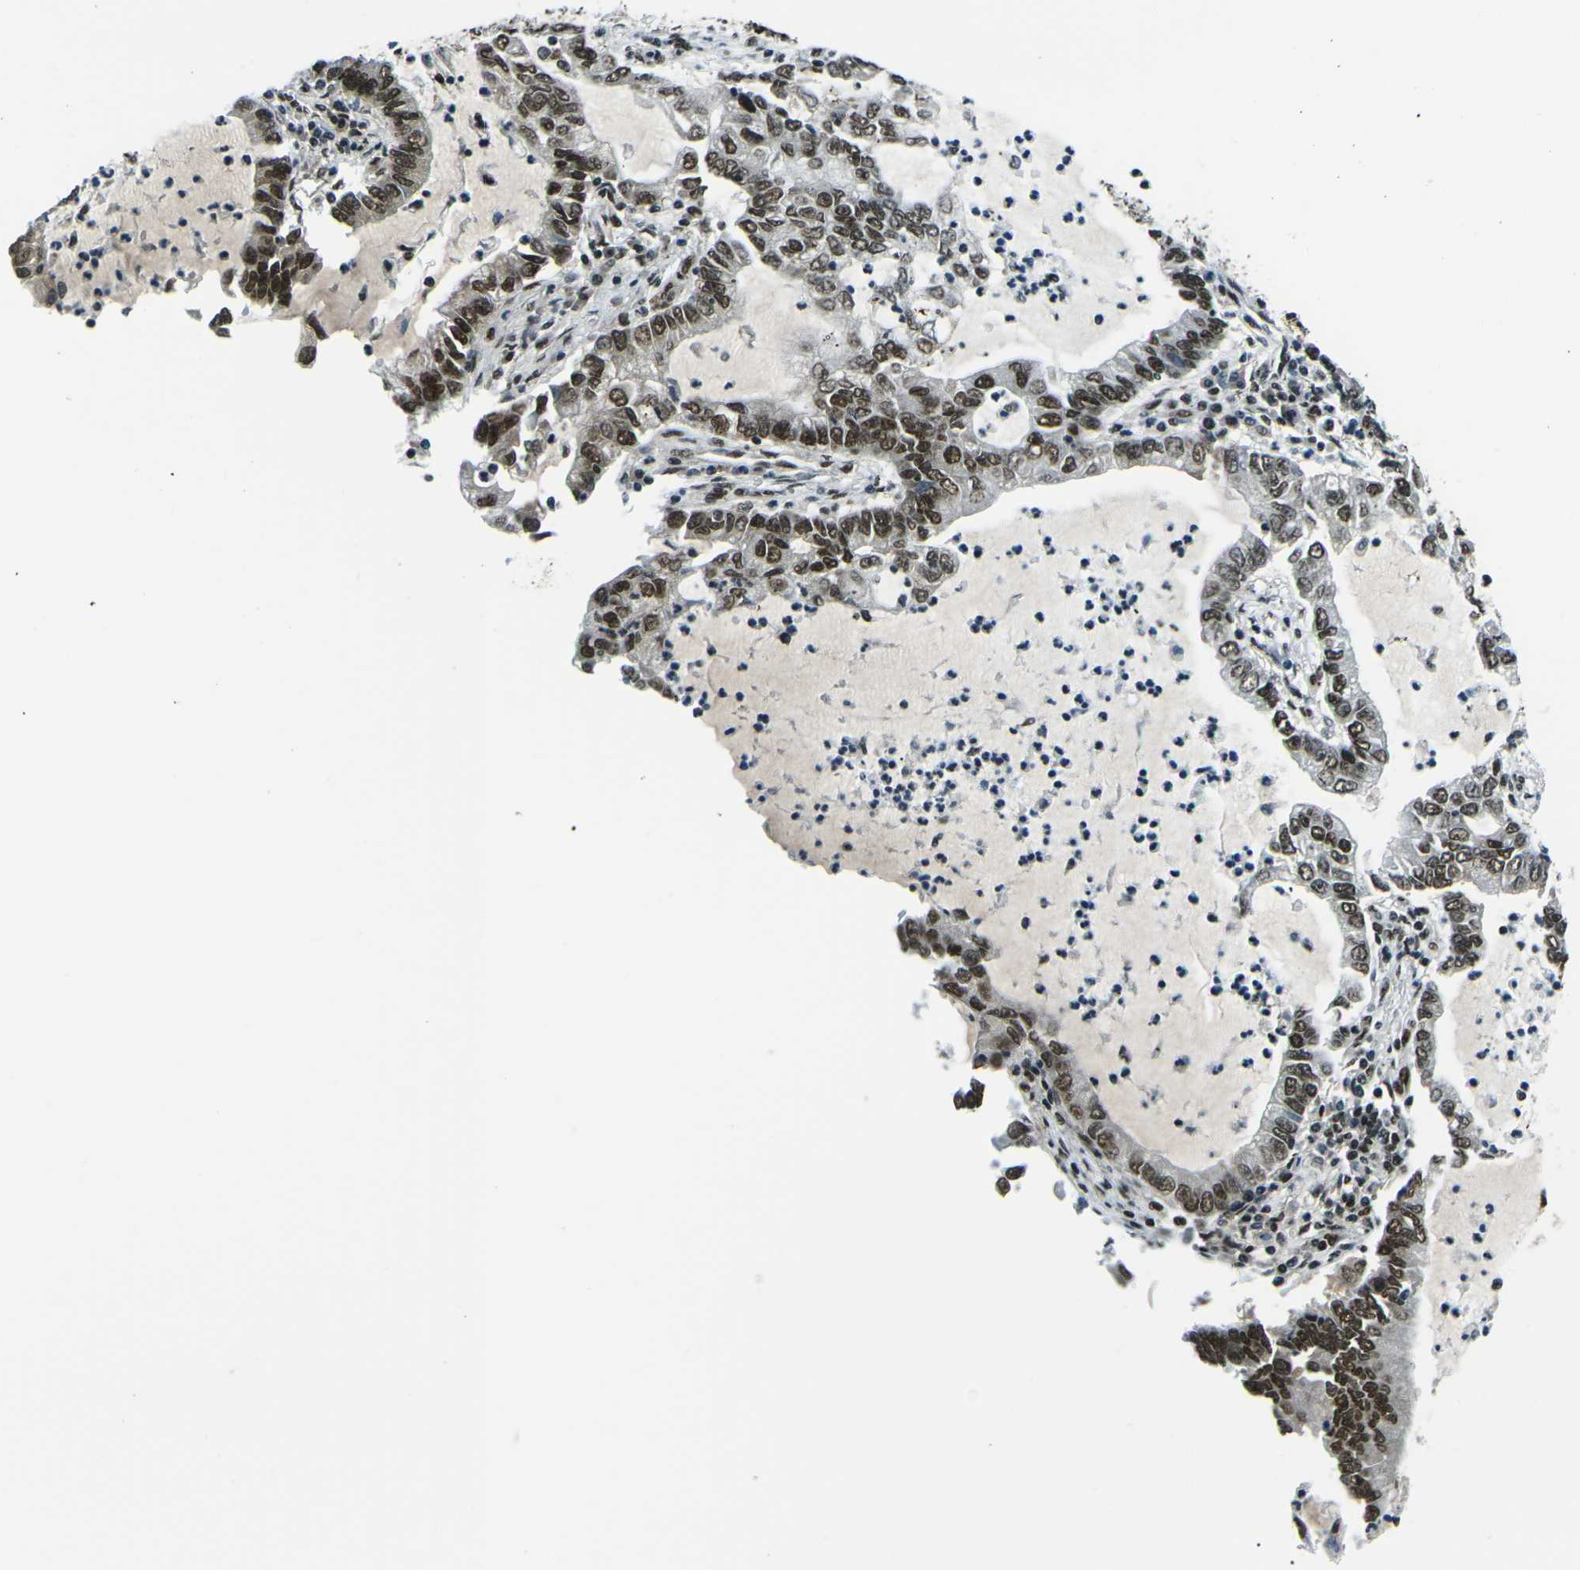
{"staining": {"intensity": "strong", "quantity": ">75%", "location": "nuclear"}, "tissue": "lung cancer", "cell_type": "Tumor cells", "image_type": "cancer", "snomed": [{"axis": "morphology", "description": "Adenocarcinoma, NOS"}, {"axis": "topography", "description": "Lung"}], "caption": "High-magnification brightfield microscopy of lung adenocarcinoma stained with DAB (3,3'-diaminobenzidine) (brown) and counterstained with hematoxylin (blue). tumor cells exhibit strong nuclear expression is seen in approximately>75% of cells.", "gene": "HNRNPL", "patient": {"sex": "female", "age": 51}}